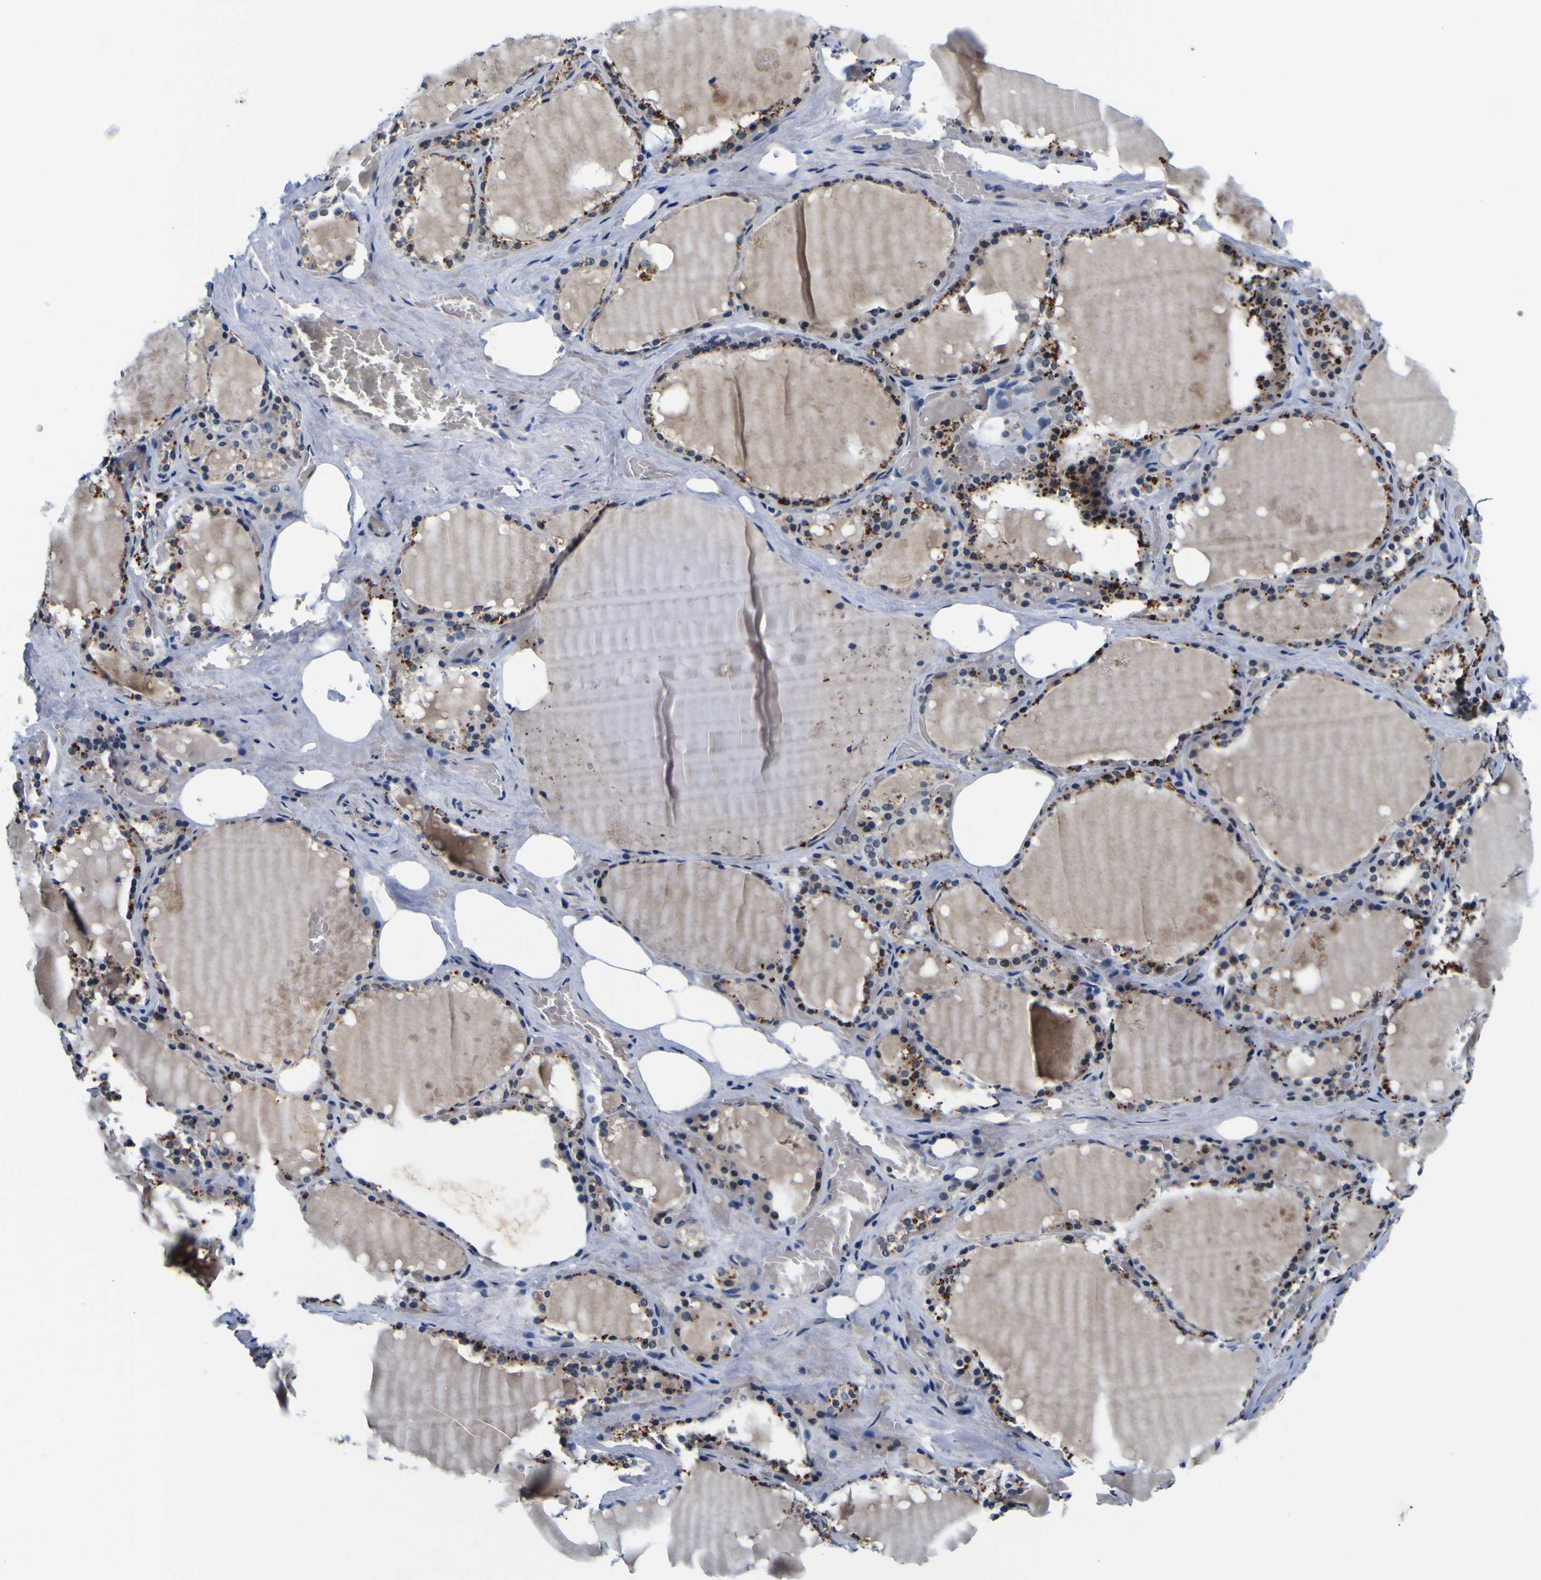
{"staining": {"intensity": "moderate", "quantity": ">75%", "location": "cytoplasmic/membranous"}, "tissue": "thyroid gland", "cell_type": "Glandular cells", "image_type": "normal", "snomed": [{"axis": "morphology", "description": "Normal tissue, NOS"}, {"axis": "topography", "description": "Thyroid gland"}], "caption": "Immunohistochemical staining of normal thyroid gland demonstrates >75% levels of moderate cytoplasmic/membranous protein staining in approximately >75% of glandular cells. Using DAB (3,3'-diaminobenzidine) (brown) and hematoxylin (blue) stains, captured at high magnification using brightfield microscopy.", "gene": "CUL4B", "patient": {"sex": "male", "age": 61}}